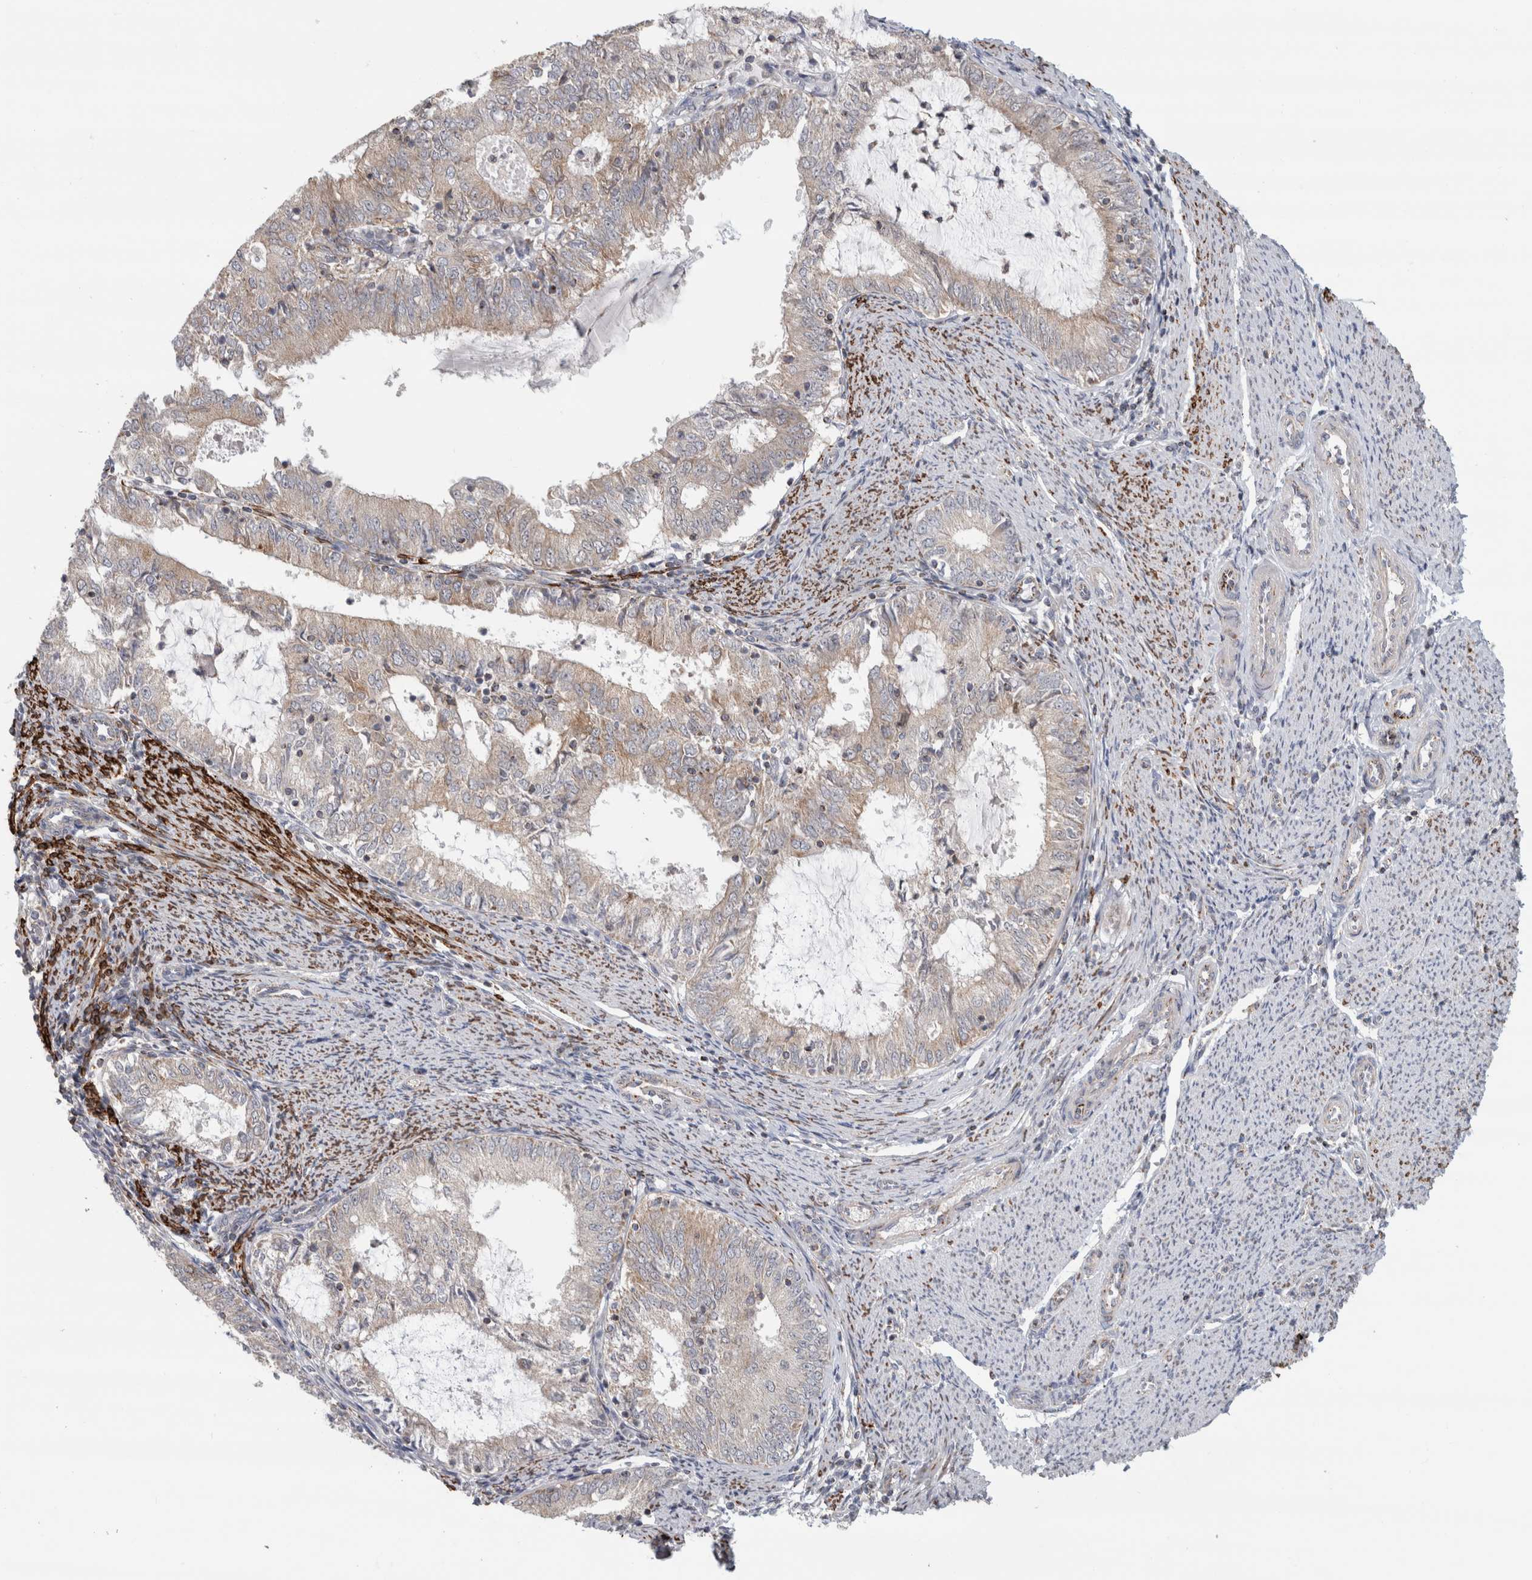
{"staining": {"intensity": "weak", "quantity": "<25%", "location": "cytoplasmic/membranous"}, "tissue": "endometrial cancer", "cell_type": "Tumor cells", "image_type": "cancer", "snomed": [{"axis": "morphology", "description": "Adenocarcinoma, NOS"}, {"axis": "topography", "description": "Endometrium"}], "caption": "Tumor cells show no significant protein expression in adenocarcinoma (endometrial). (IHC, brightfield microscopy, high magnification).", "gene": "RAB18", "patient": {"sex": "female", "age": 57}}